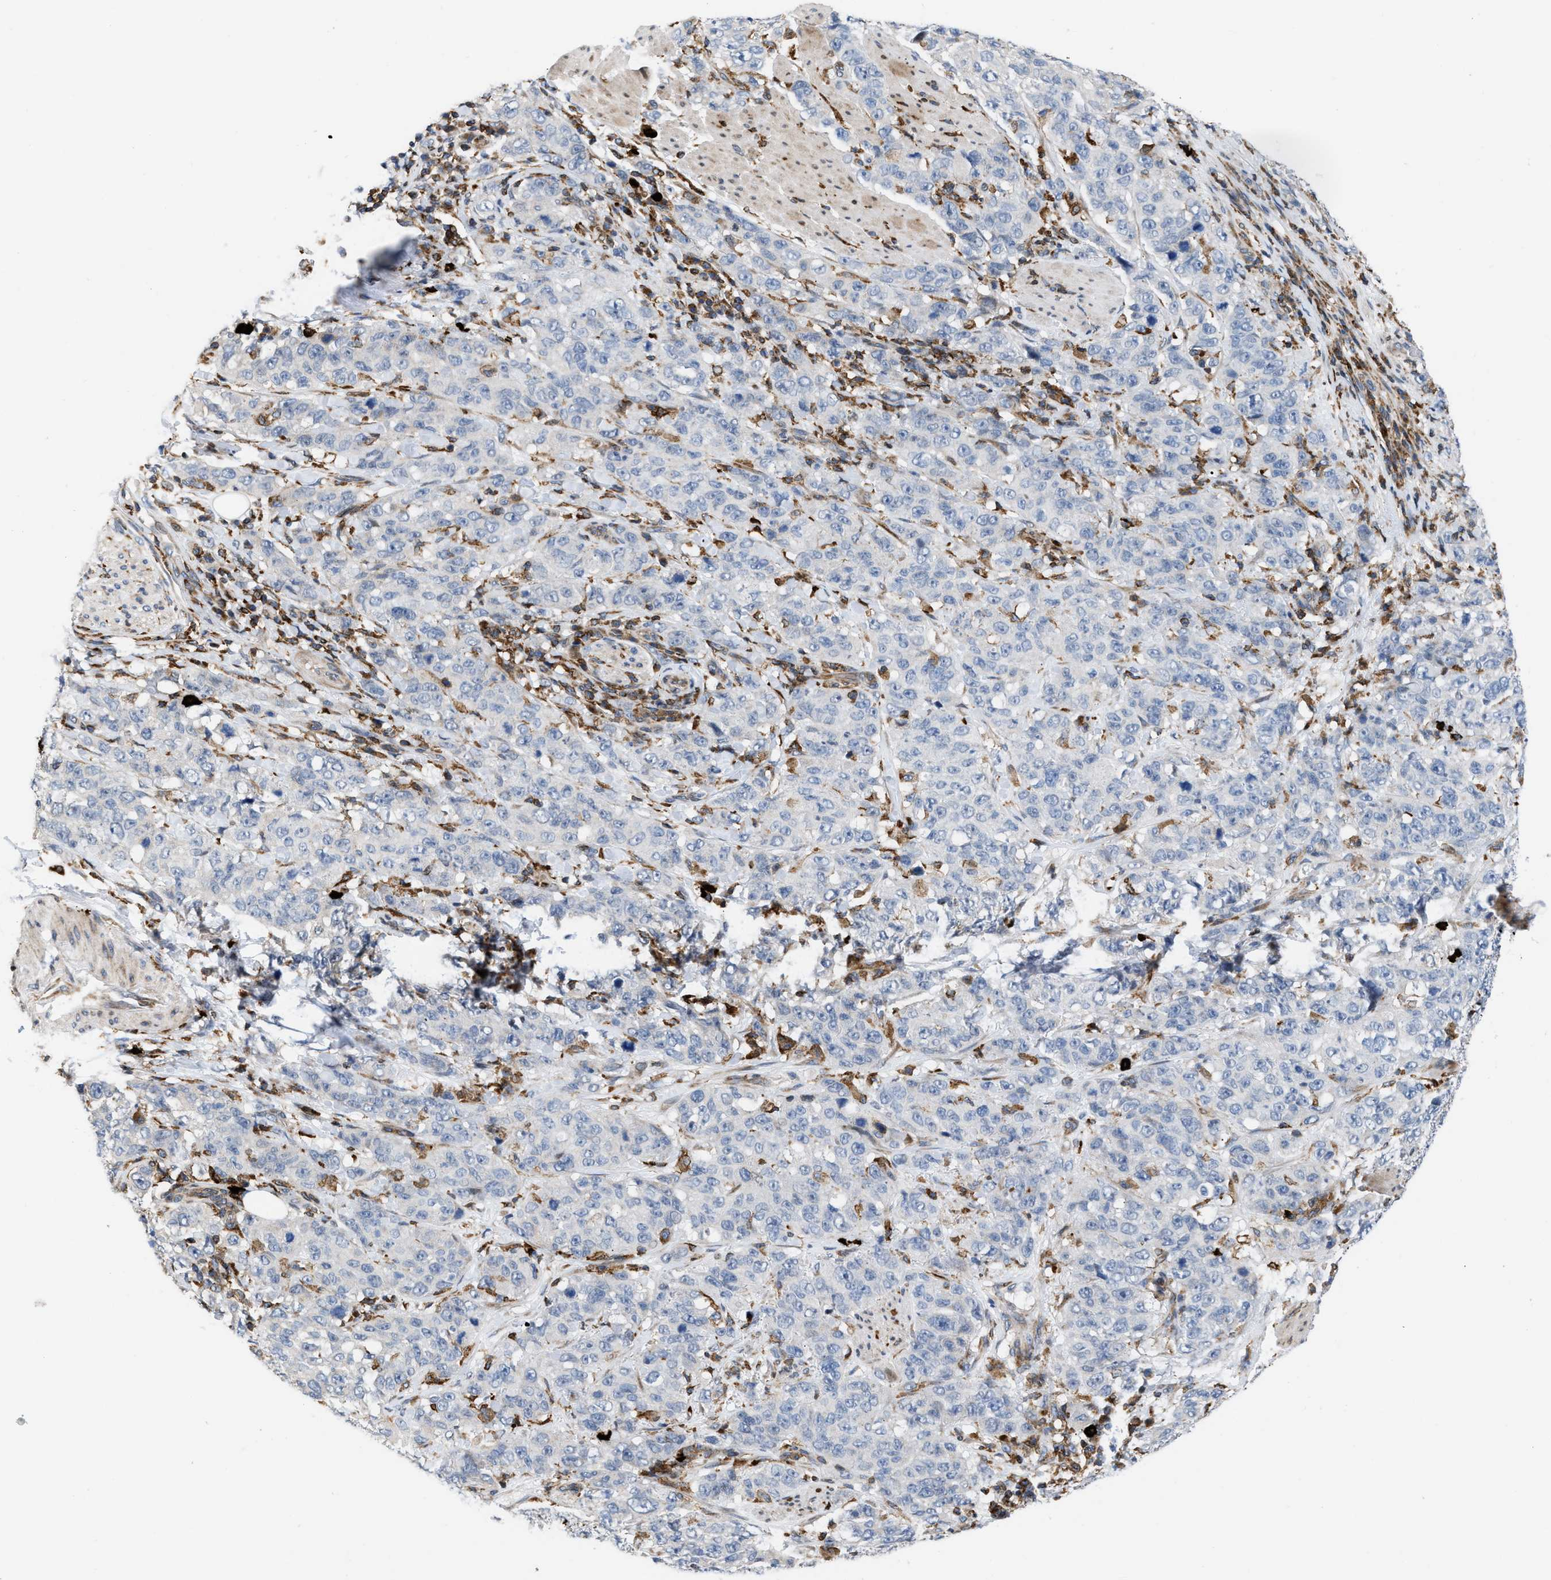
{"staining": {"intensity": "negative", "quantity": "none", "location": "none"}, "tissue": "stomach cancer", "cell_type": "Tumor cells", "image_type": "cancer", "snomed": [{"axis": "morphology", "description": "Adenocarcinoma, NOS"}, {"axis": "topography", "description": "Stomach"}], "caption": "Adenocarcinoma (stomach) was stained to show a protein in brown. There is no significant expression in tumor cells. (Stains: DAB immunohistochemistry (IHC) with hematoxylin counter stain, Microscopy: brightfield microscopy at high magnification).", "gene": "ATP9A", "patient": {"sex": "male", "age": 48}}